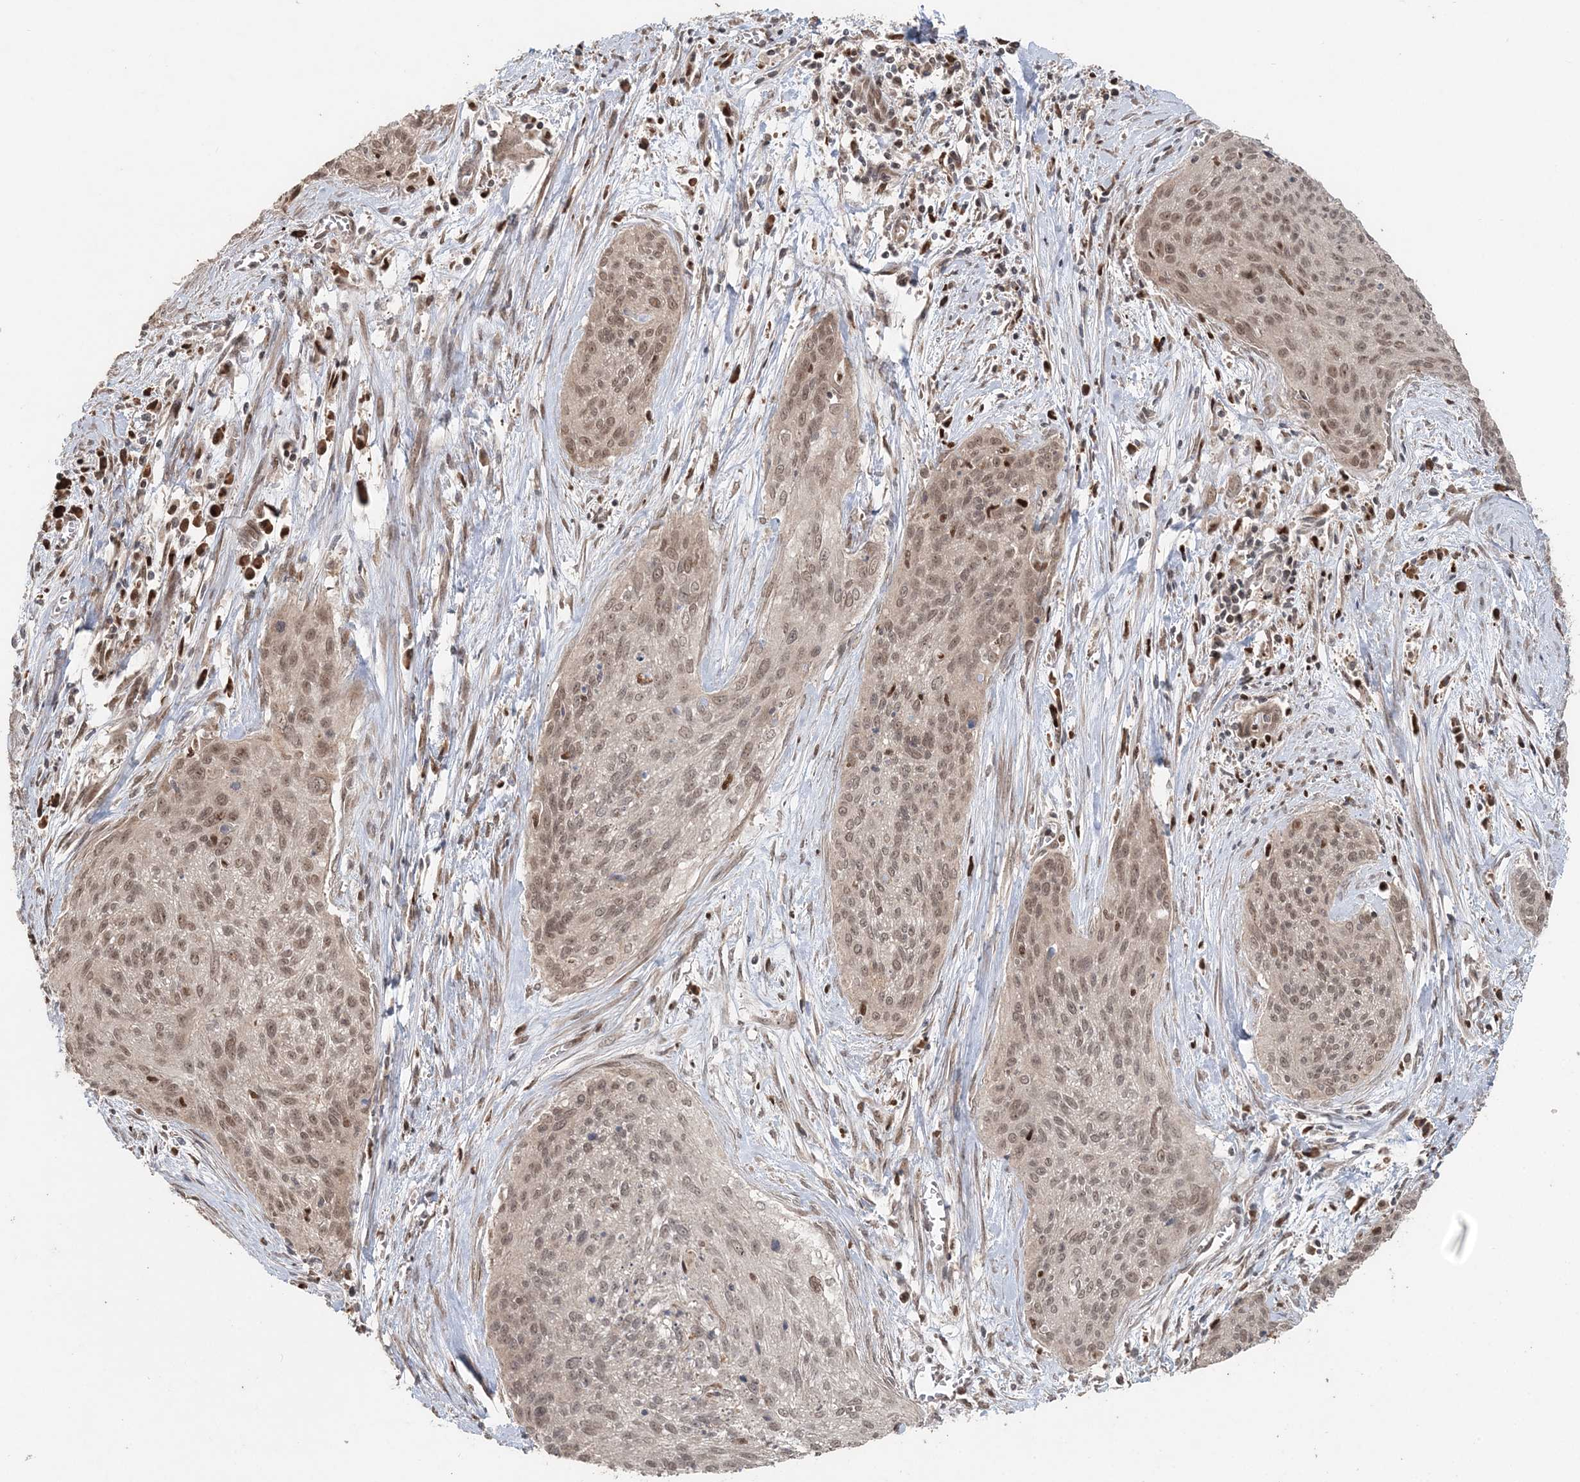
{"staining": {"intensity": "weak", "quantity": ">75%", "location": "nuclear"}, "tissue": "cervical cancer", "cell_type": "Tumor cells", "image_type": "cancer", "snomed": [{"axis": "morphology", "description": "Squamous cell carcinoma, NOS"}, {"axis": "topography", "description": "Cervix"}], "caption": "IHC of human cervical cancer exhibits low levels of weak nuclear expression in about >75% of tumor cells. (IHC, brightfield microscopy, high magnification).", "gene": "SLU7", "patient": {"sex": "female", "age": 55}}